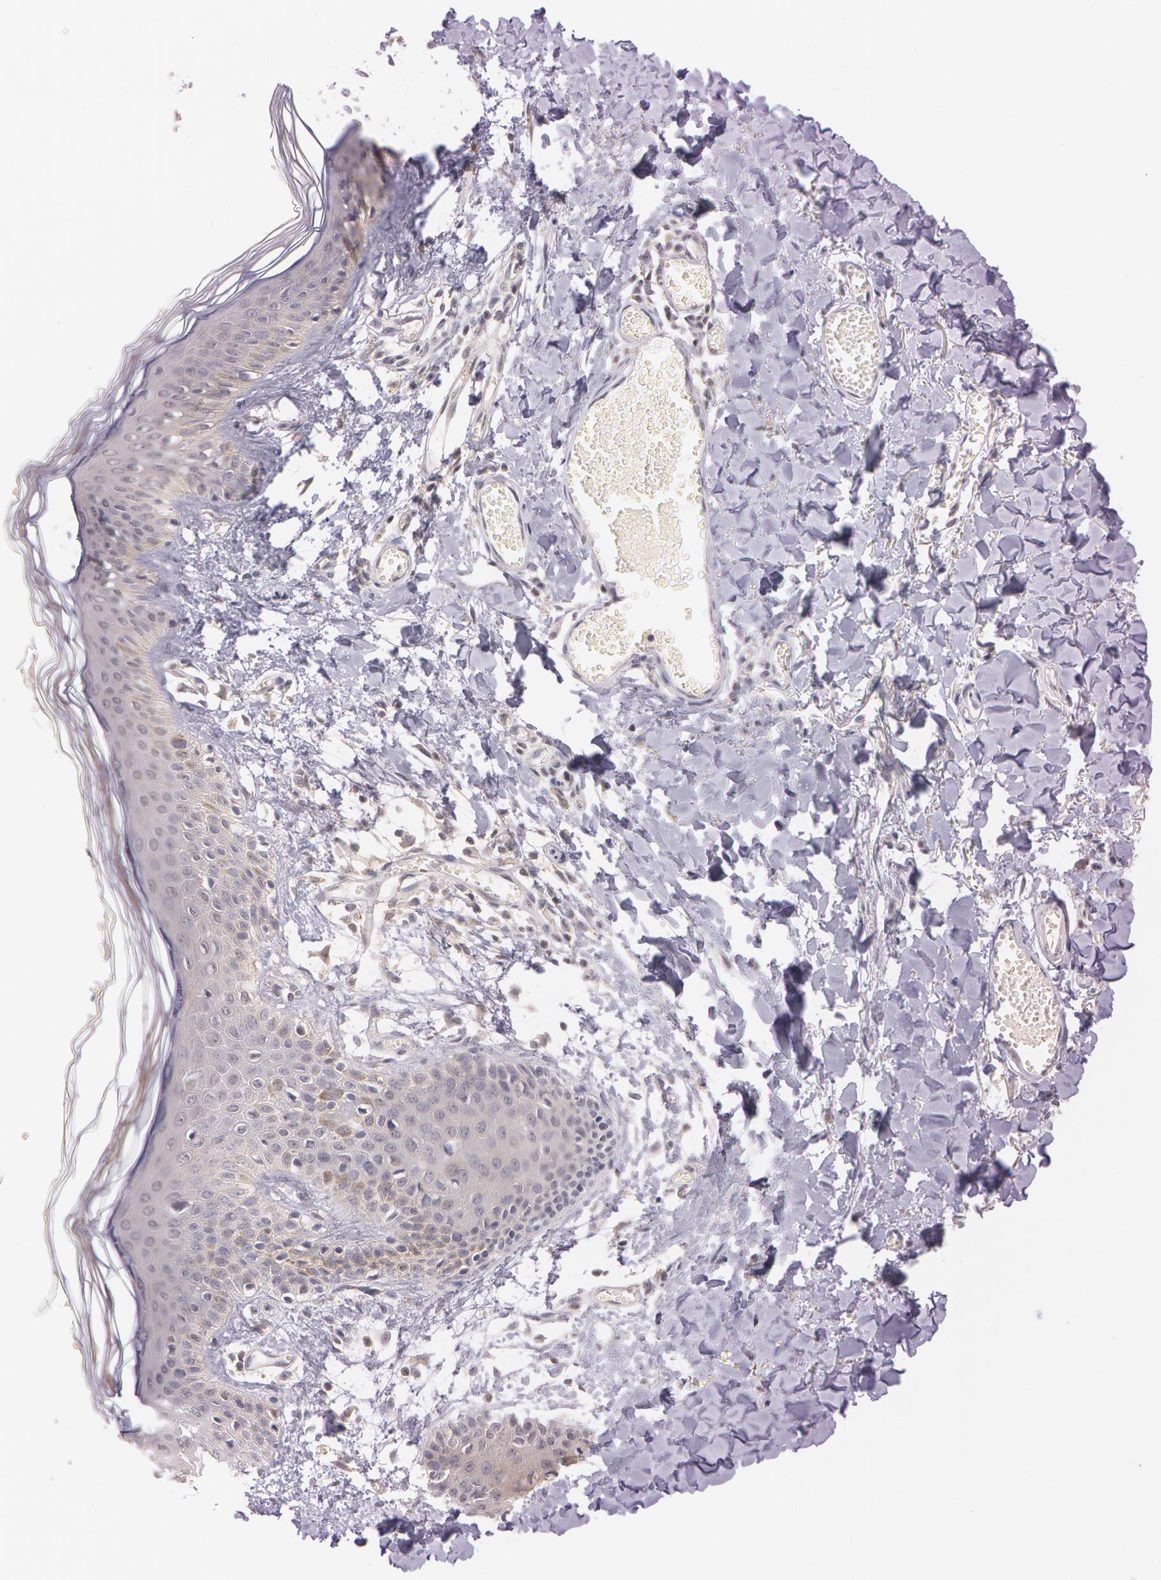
{"staining": {"intensity": "negative", "quantity": "none", "location": "none"}, "tissue": "skin", "cell_type": "Fibroblasts", "image_type": "normal", "snomed": [{"axis": "morphology", "description": "Normal tissue, NOS"}, {"axis": "morphology", "description": "Sarcoma, NOS"}, {"axis": "topography", "description": "Skin"}, {"axis": "topography", "description": "Soft tissue"}], "caption": "The immunohistochemistry (IHC) photomicrograph has no significant positivity in fibroblasts of skin. (Brightfield microscopy of DAB immunohistochemistry at high magnification).", "gene": "ATG2B", "patient": {"sex": "female", "age": 51}}